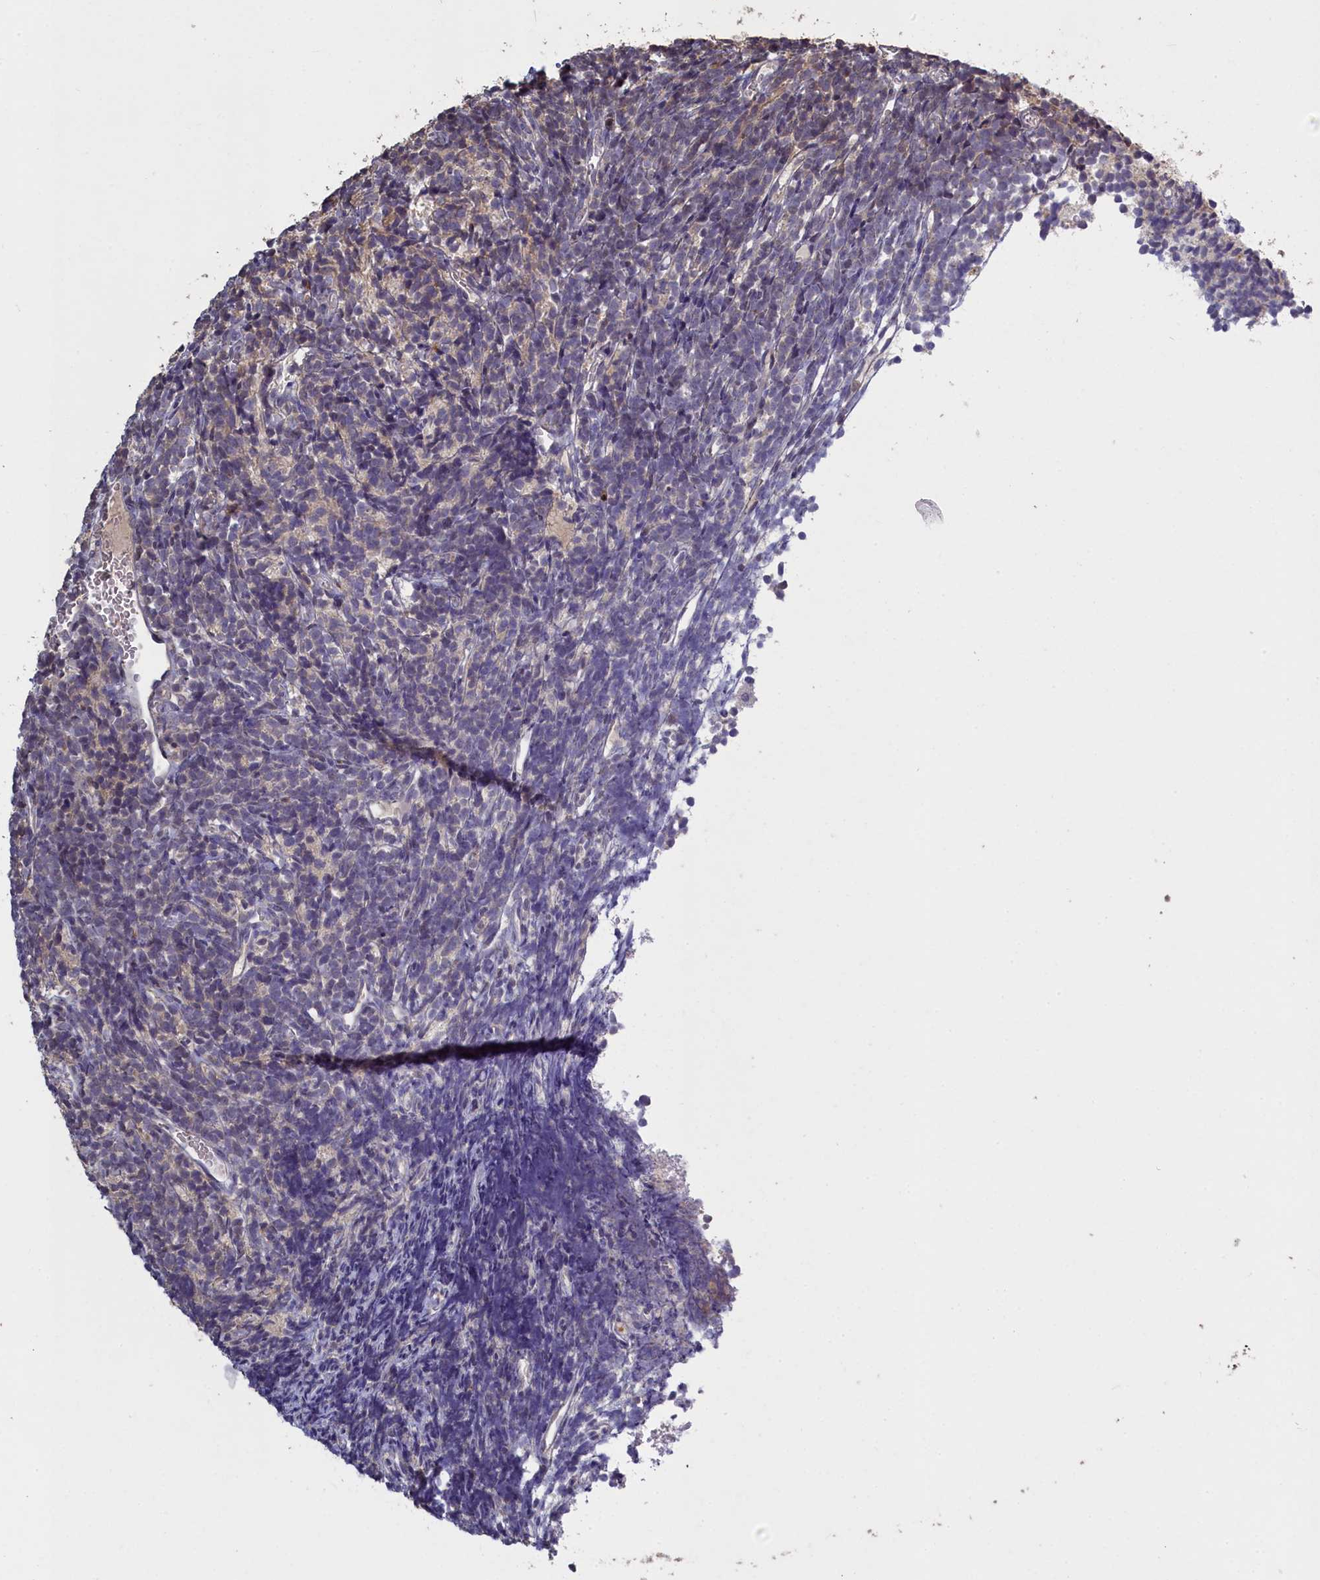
{"staining": {"intensity": "negative", "quantity": "none", "location": "none"}, "tissue": "glioma", "cell_type": "Tumor cells", "image_type": "cancer", "snomed": [{"axis": "morphology", "description": "Glioma, malignant, Low grade"}, {"axis": "topography", "description": "Brain"}], "caption": "This photomicrograph is of glioma stained with IHC to label a protein in brown with the nuclei are counter-stained blue. There is no expression in tumor cells.", "gene": "UCHL3", "patient": {"sex": "female", "age": 1}}